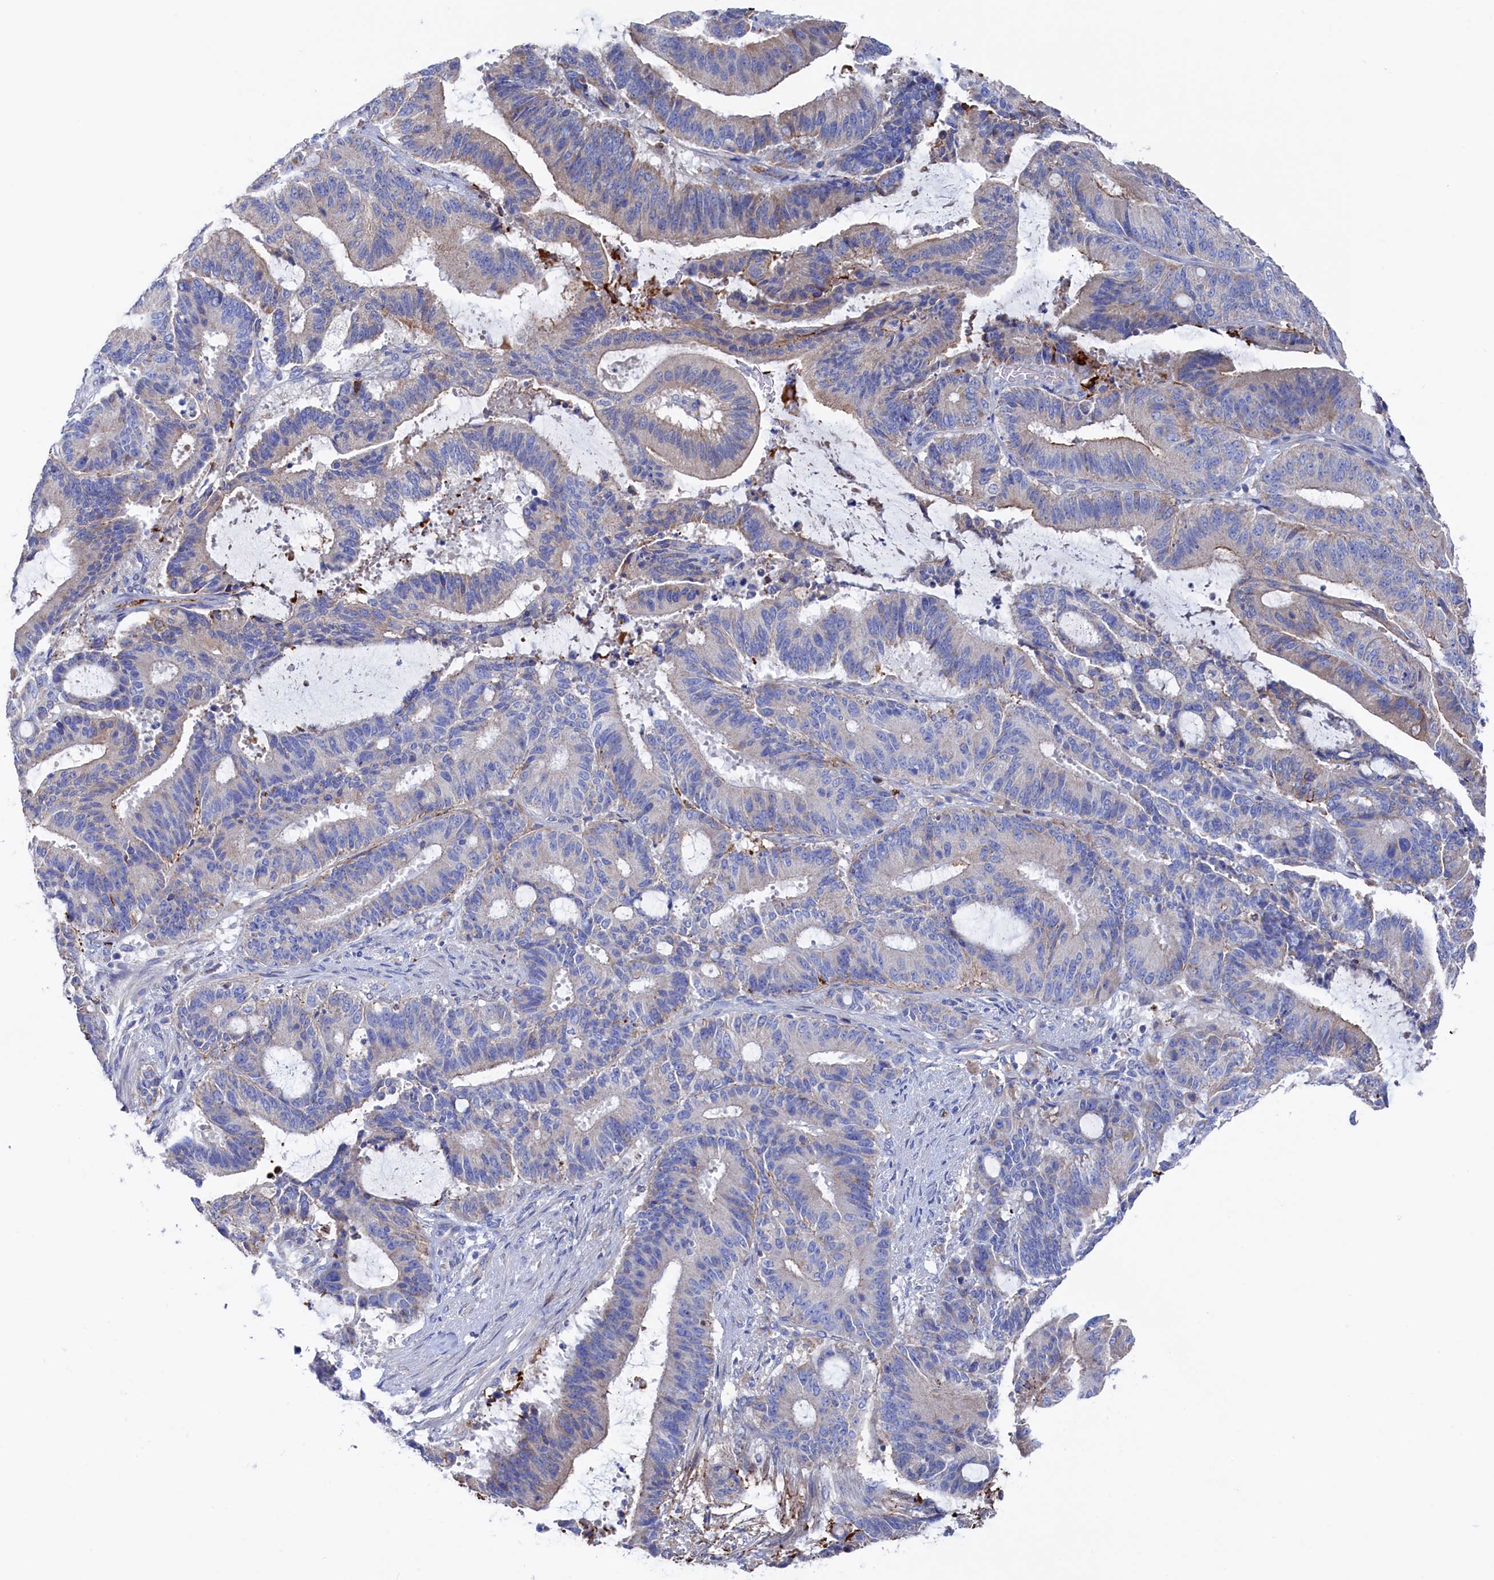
{"staining": {"intensity": "weak", "quantity": "<25%", "location": "cytoplasmic/membranous"}, "tissue": "liver cancer", "cell_type": "Tumor cells", "image_type": "cancer", "snomed": [{"axis": "morphology", "description": "Normal tissue, NOS"}, {"axis": "morphology", "description": "Cholangiocarcinoma"}, {"axis": "topography", "description": "Liver"}, {"axis": "topography", "description": "Peripheral nerve tissue"}], "caption": "The micrograph shows no staining of tumor cells in liver cholangiocarcinoma.", "gene": "C12orf73", "patient": {"sex": "female", "age": 73}}